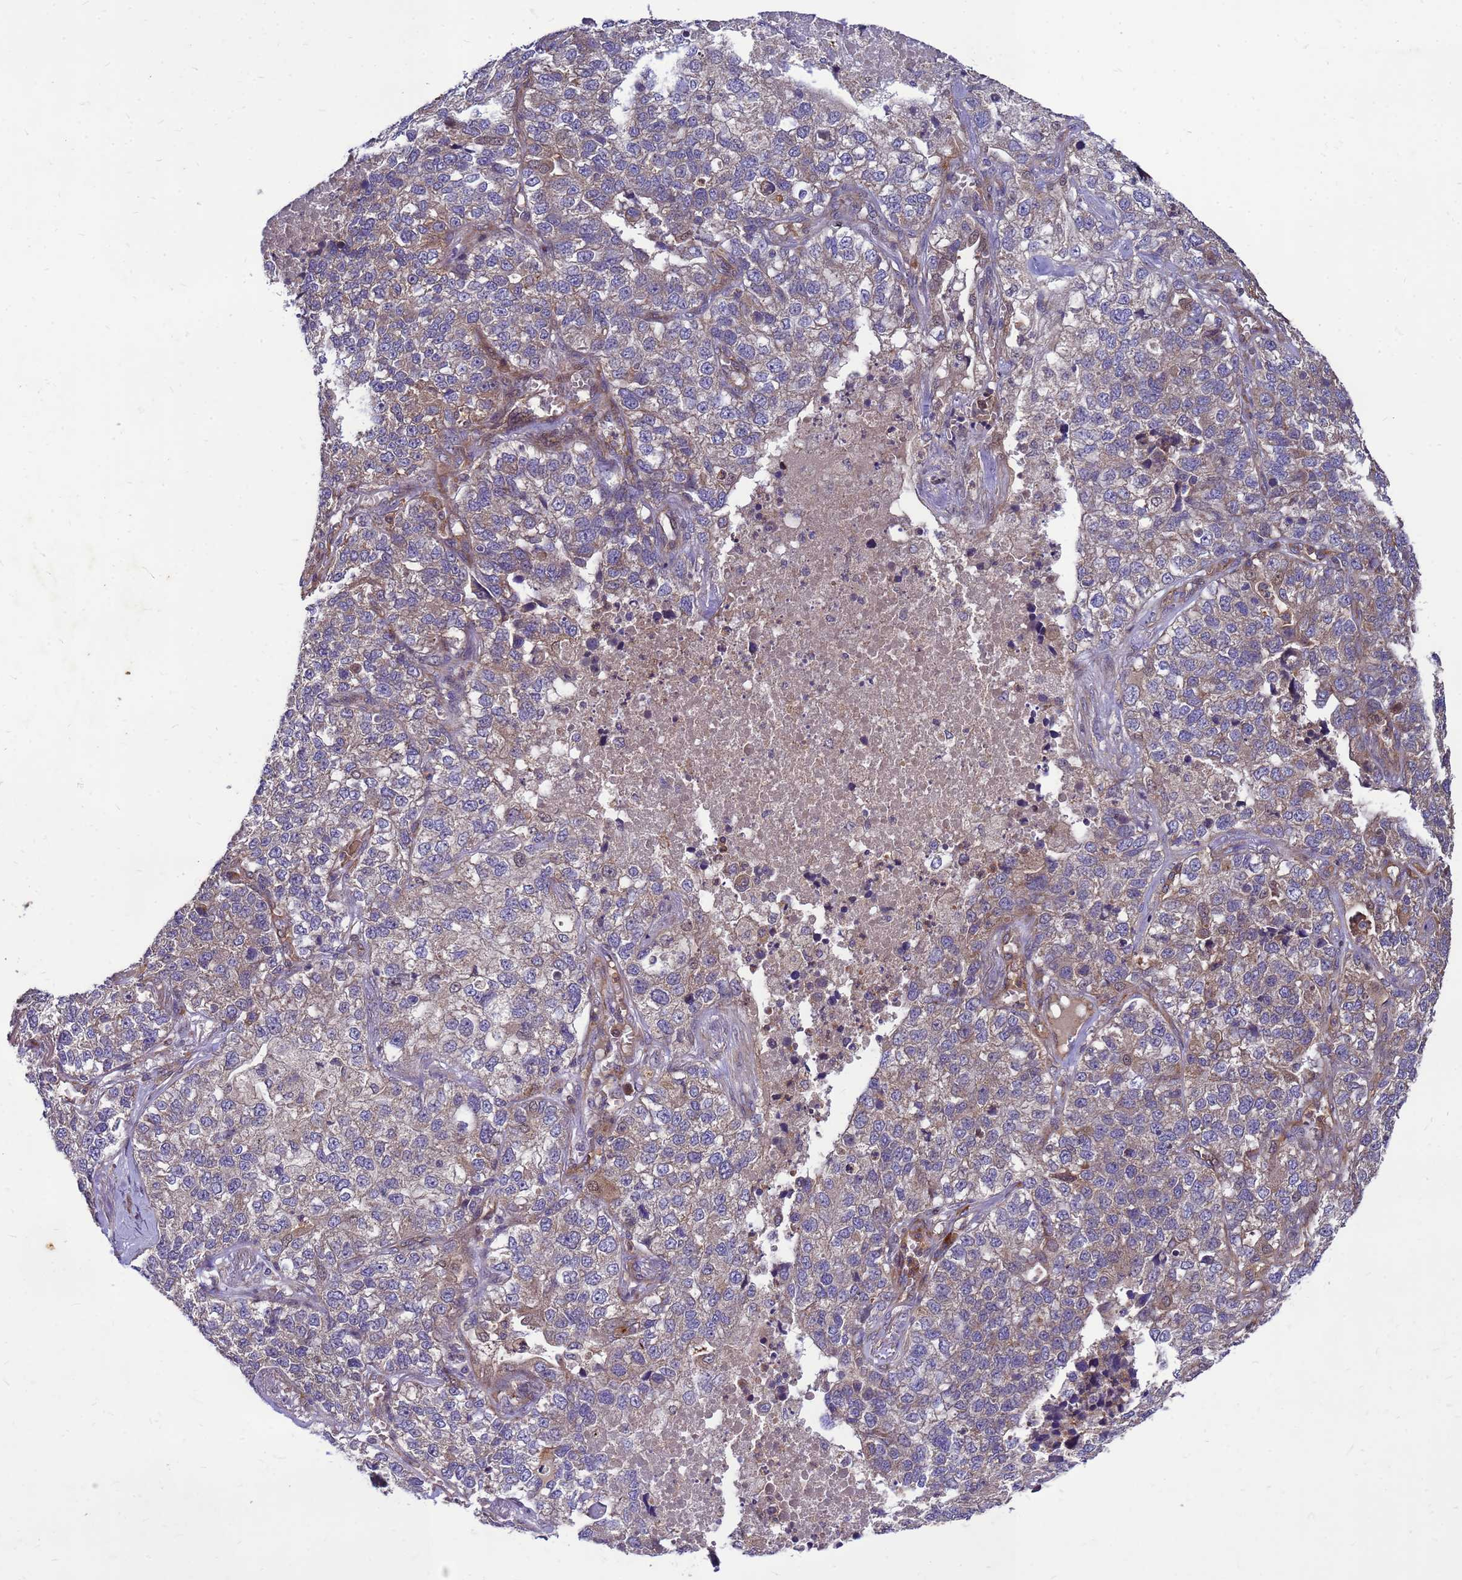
{"staining": {"intensity": "weak", "quantity": "<25%", "location": "cytoplasmic/membranous"}, "tissue": "lung cancer", "cell_type": "Tumor cells", "image_type": "cancer", "snomed": [{"axis": "morphology", "description": "Adenocarcinoma, NOS"}, {"axis": "topography", "description": "Lung"}], "caption": "Protein analysis of lung cancer displays no significant positivity in tumor cells.", "gene": "RNF215", "patient": {"sex": "male", "age": 49}}